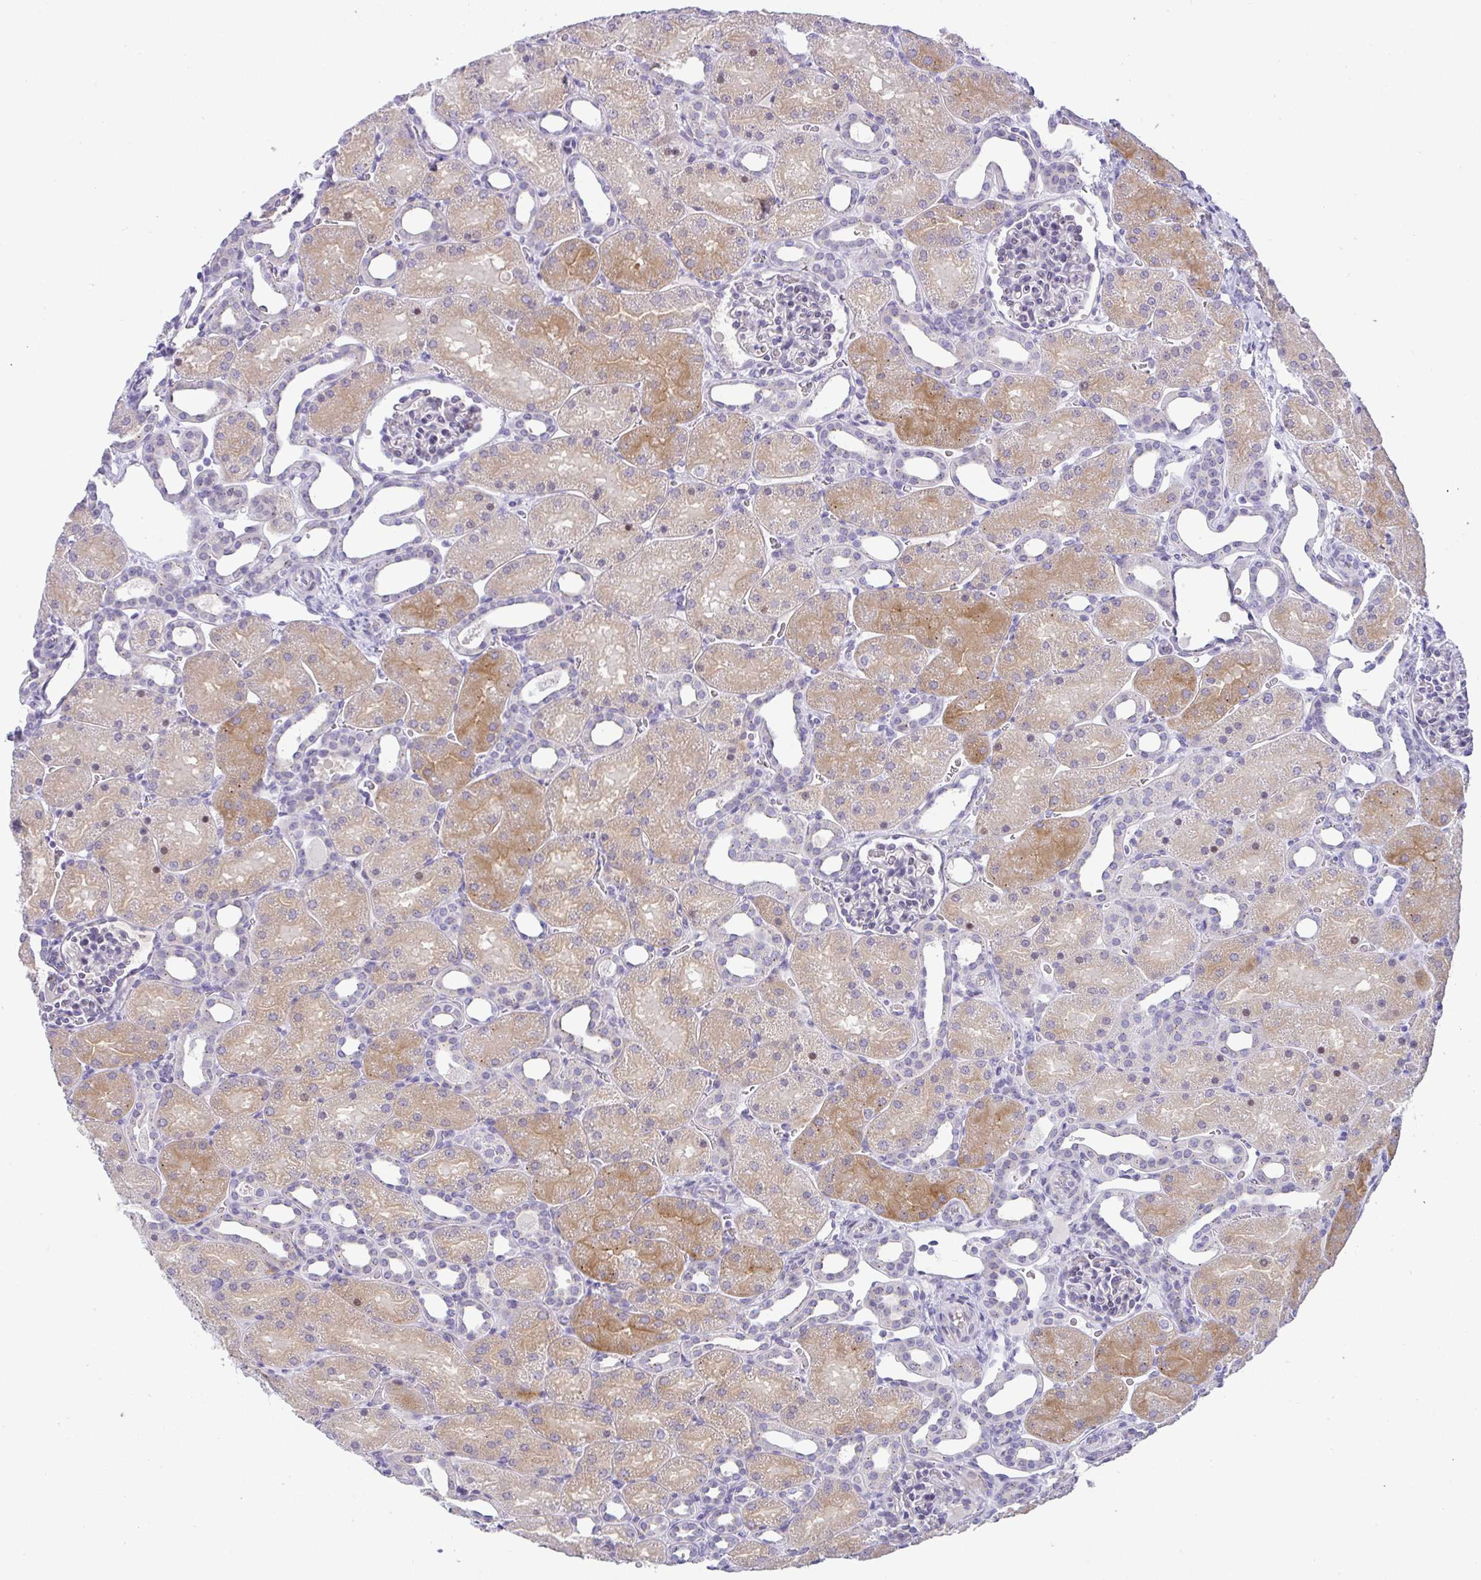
{"staining": {"intensity": "negative", "quantity": "none", "location": "none"}, "tissue": "kidney", "cell_type": "Cells in glomeruli", "image_type": "normal", "snomed": [{"axis": "morphology", "description": "Normal tissue, NOS"}, {"axis": "topography", "description": "Kidney"}], "caption": "Cells in glomeruli show no significant staining in normal kidney.", "gene": "FAM177A1", "patient": {"sex": "male", "age": 2}}